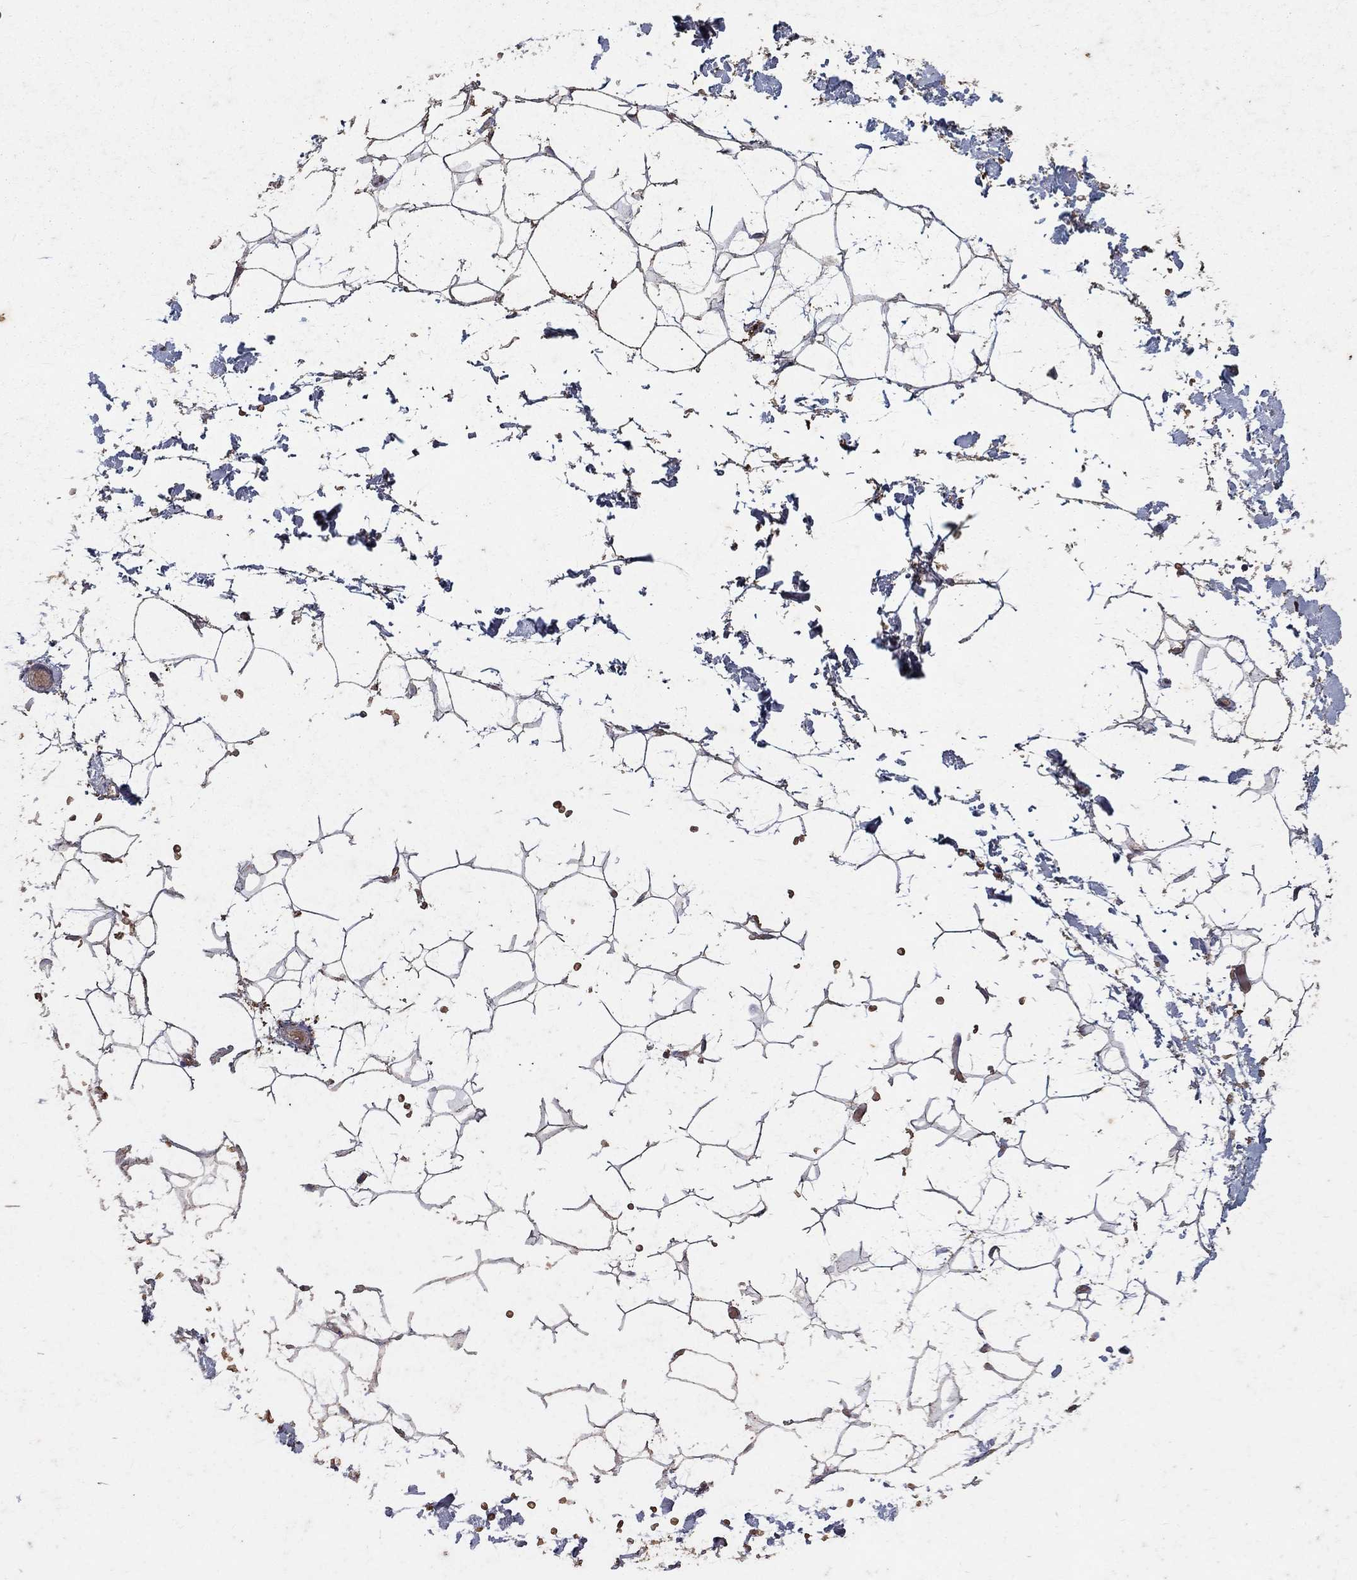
{"staining": {"intensity": "negative", "quantity": "none", "location": "none"}, "tissue": "adipose tissue", "cell_type": "Adipocytes", "image_type": "normal", "snomed": [{"axis": "morphology", "description": "Normal tissue, NOS"}, {"axis": "topography", "description": "Skin"}, {"axis": "topography", "description": "Peripheral nerve tissue"}], "caption": "Protein analysis of unremarkable adipose tissue reveals no significant expression in adipocytes.", "gene": "CD24", "patient": {"sex": "female", "age": 56}}